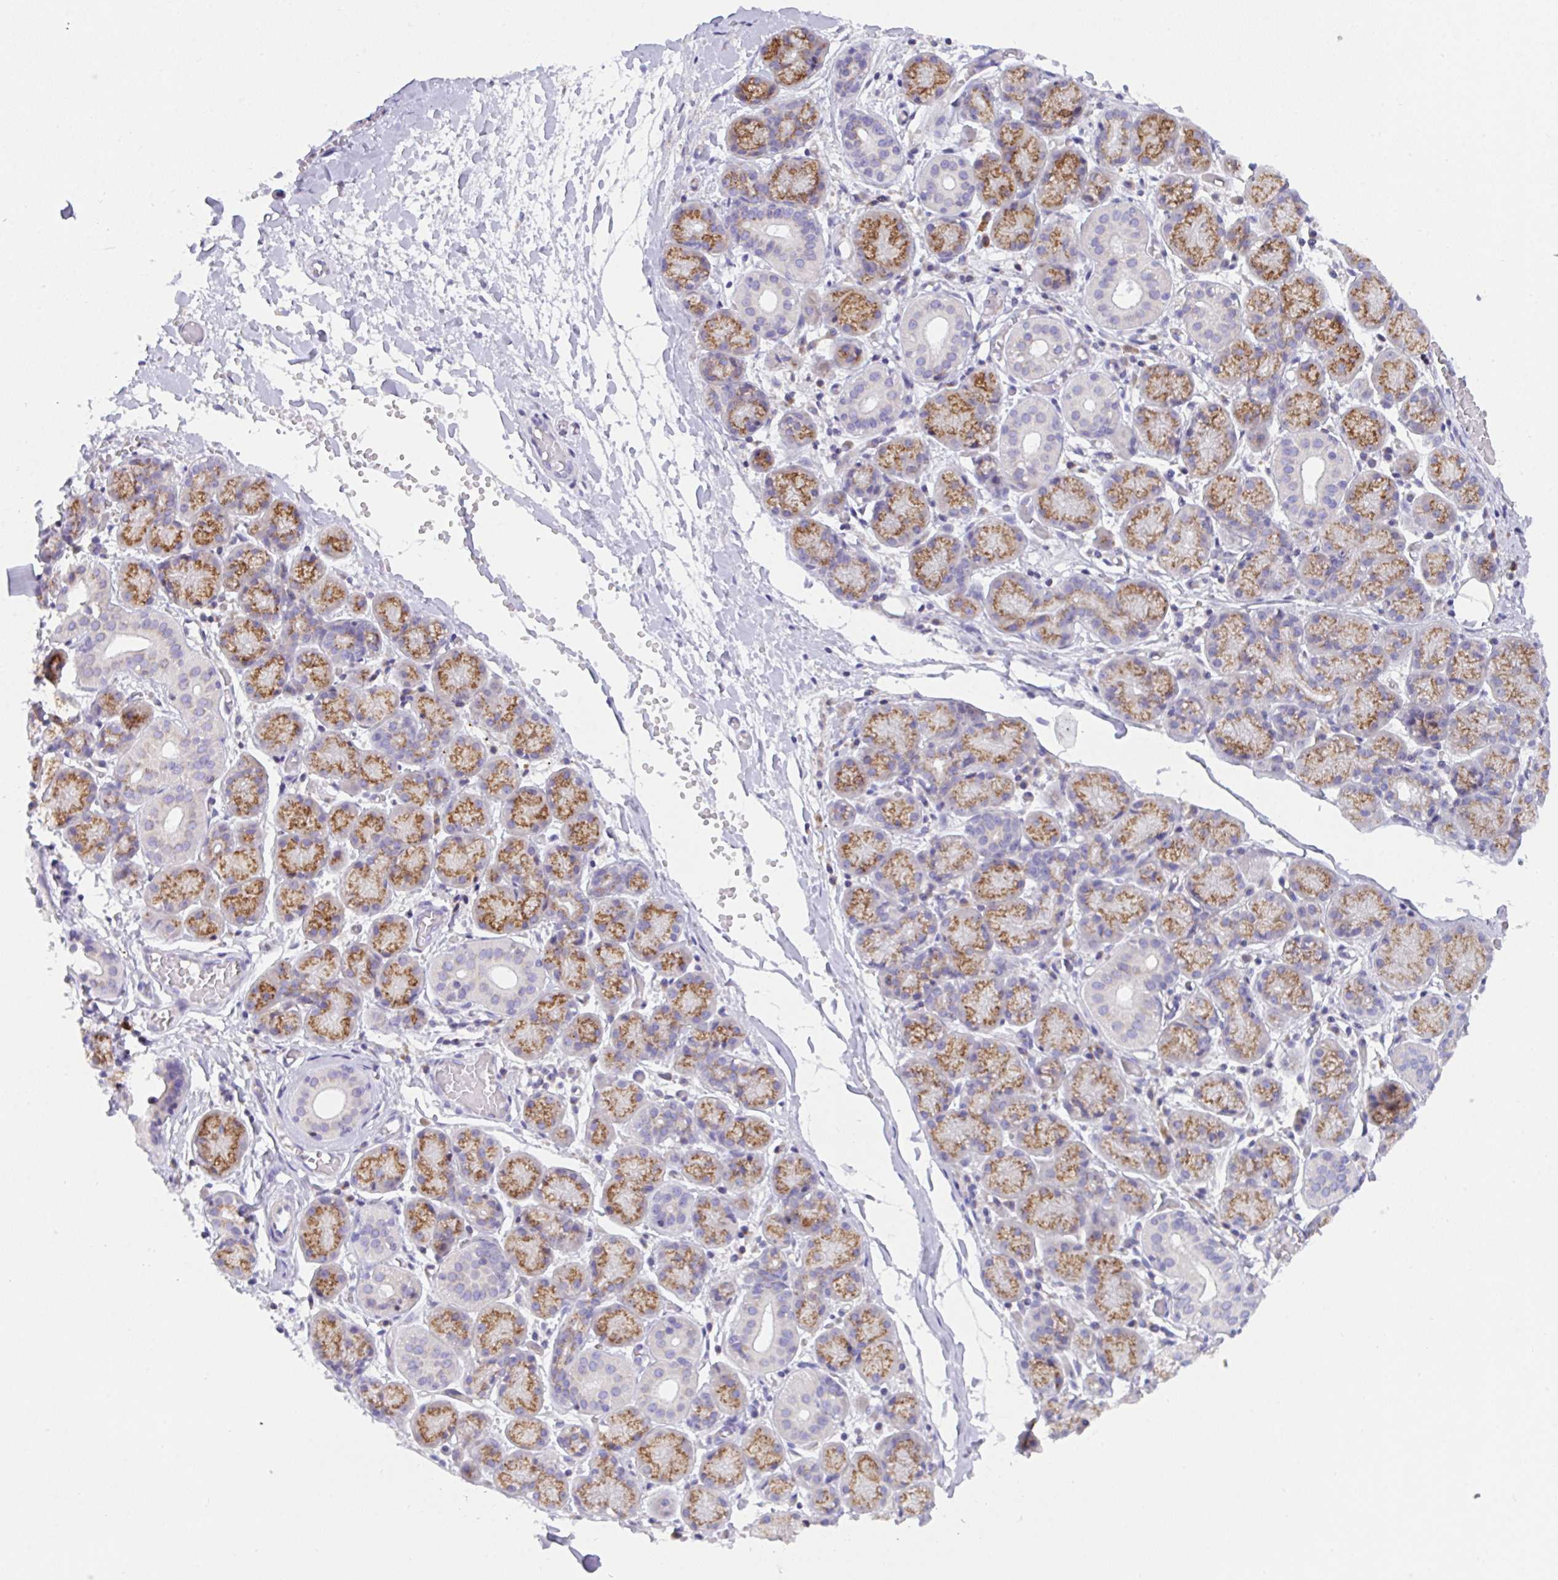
{"staining": {"intensity": "moderate", "quantity": ">75%", "location": "cytoplasmic/membranous"}, "tissue": "salivary gland", "cell_type": "Glandular cells", "image_type": "normal", "snomed": [{"axis": "morphology", "description": "Normal tissue, NOS"}, {"axis": "topography", "description": "Salivary gland"}], "caption": "Benign salivary gland exhibits moderate cytoplasmic/membranous expression in about >75% of glandular cells.", "gene": "MIA3", "patient": {"sex": "female", "age": 24}}